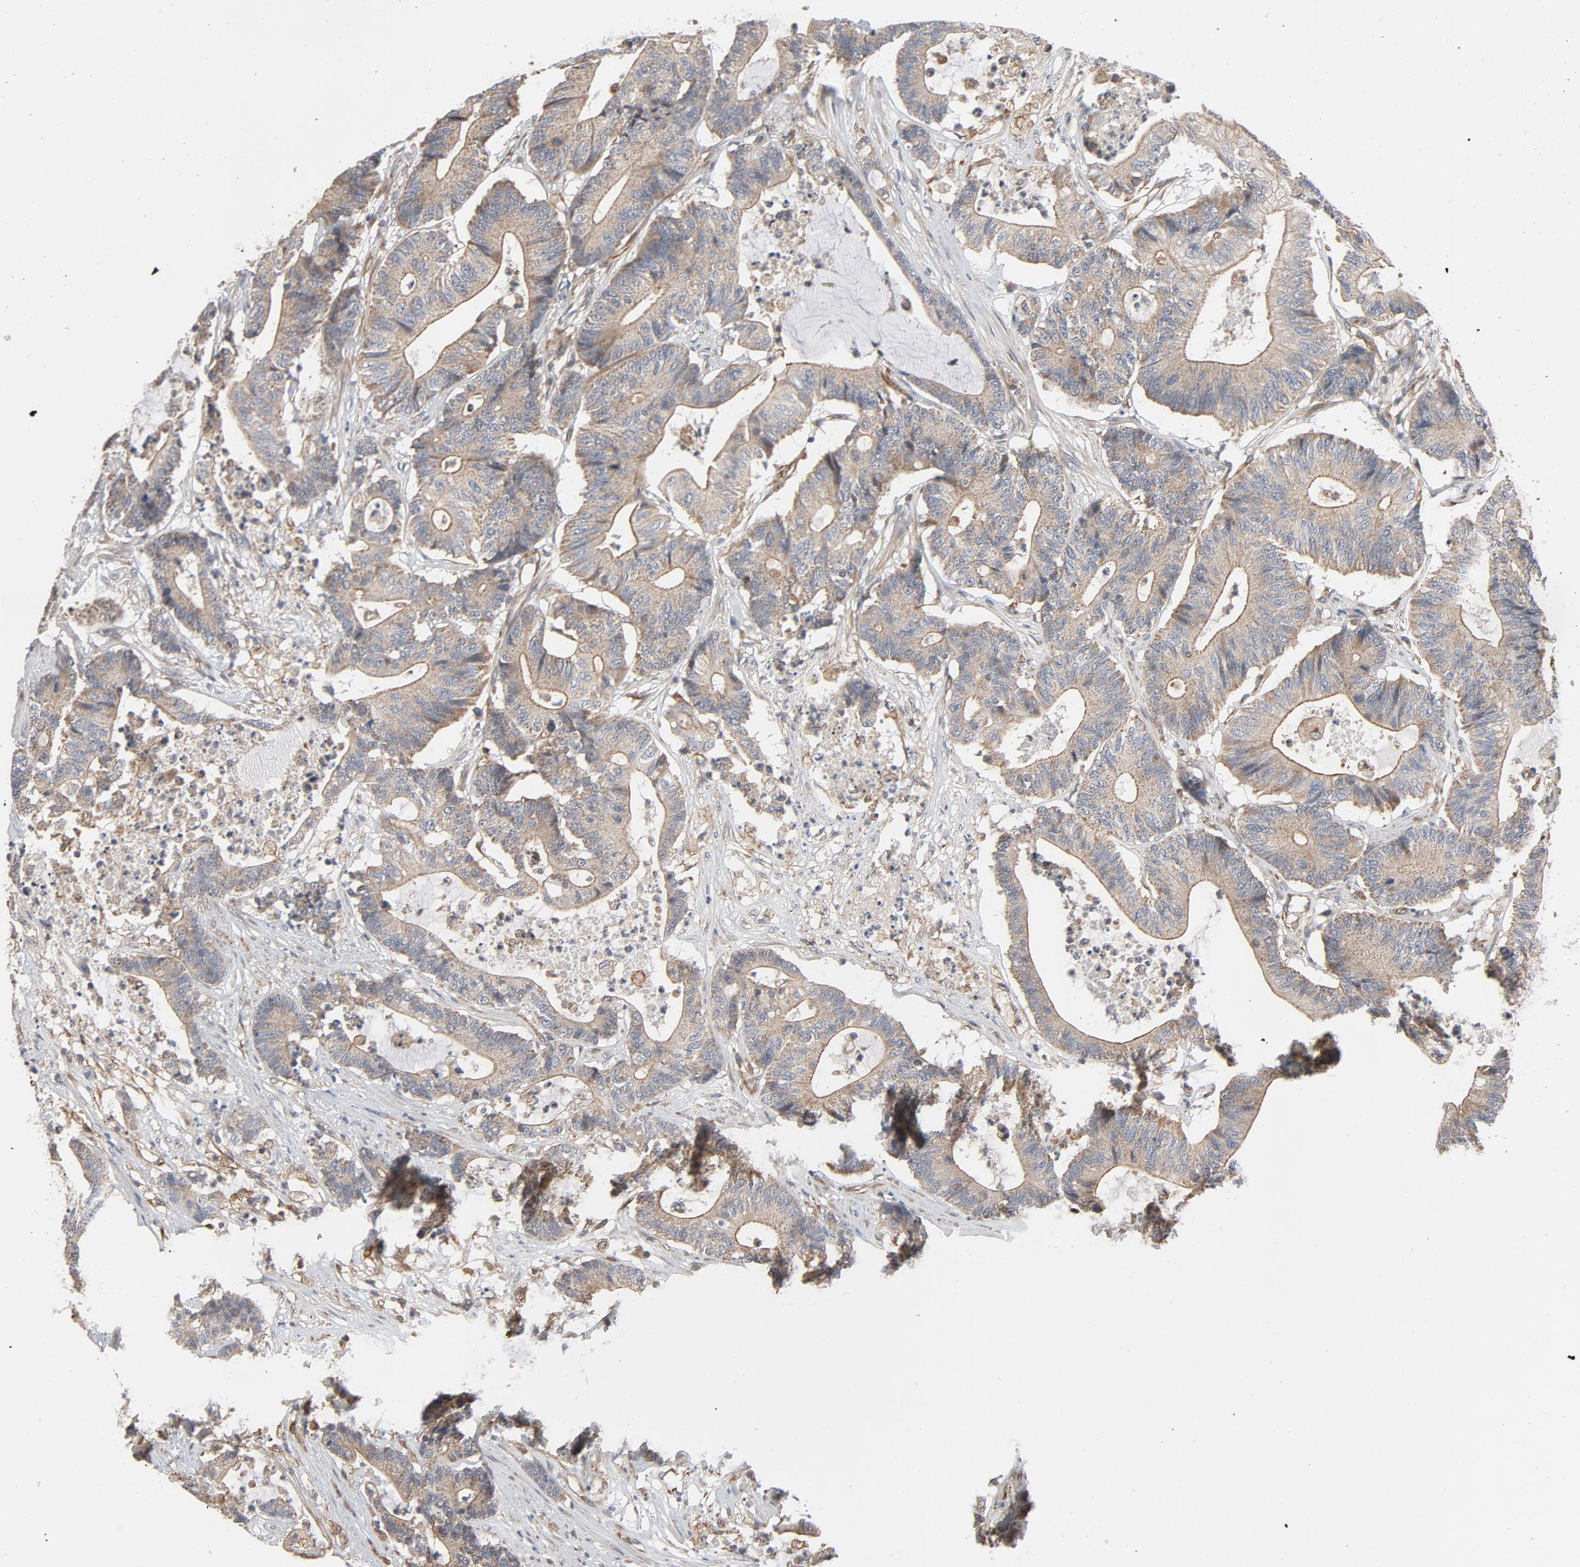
{"staining": {"intensity": "moderate", "quantity": ">75%", "location": "cytoplasmic/membranous"}, "tissue": "colorectal cancer", "cell_type": "Tumor cells", "image_type": "cancer", "snomed": [{"axis": "morphology", "description": "Adenocarcinoma, NOS"}, {"axis": "topography", "description": "Colon"}], "caption": "Immunohistochemistry (IHC) image of colorectal cancer (adenocarcinoma) stained for a protein (brown), which shows medium levels of moderate cytoplasmic/membranous staining in about >75% of tumor cells.", "gene": "TRIOBP", "patient": {"sex": "female", "age": 84}}